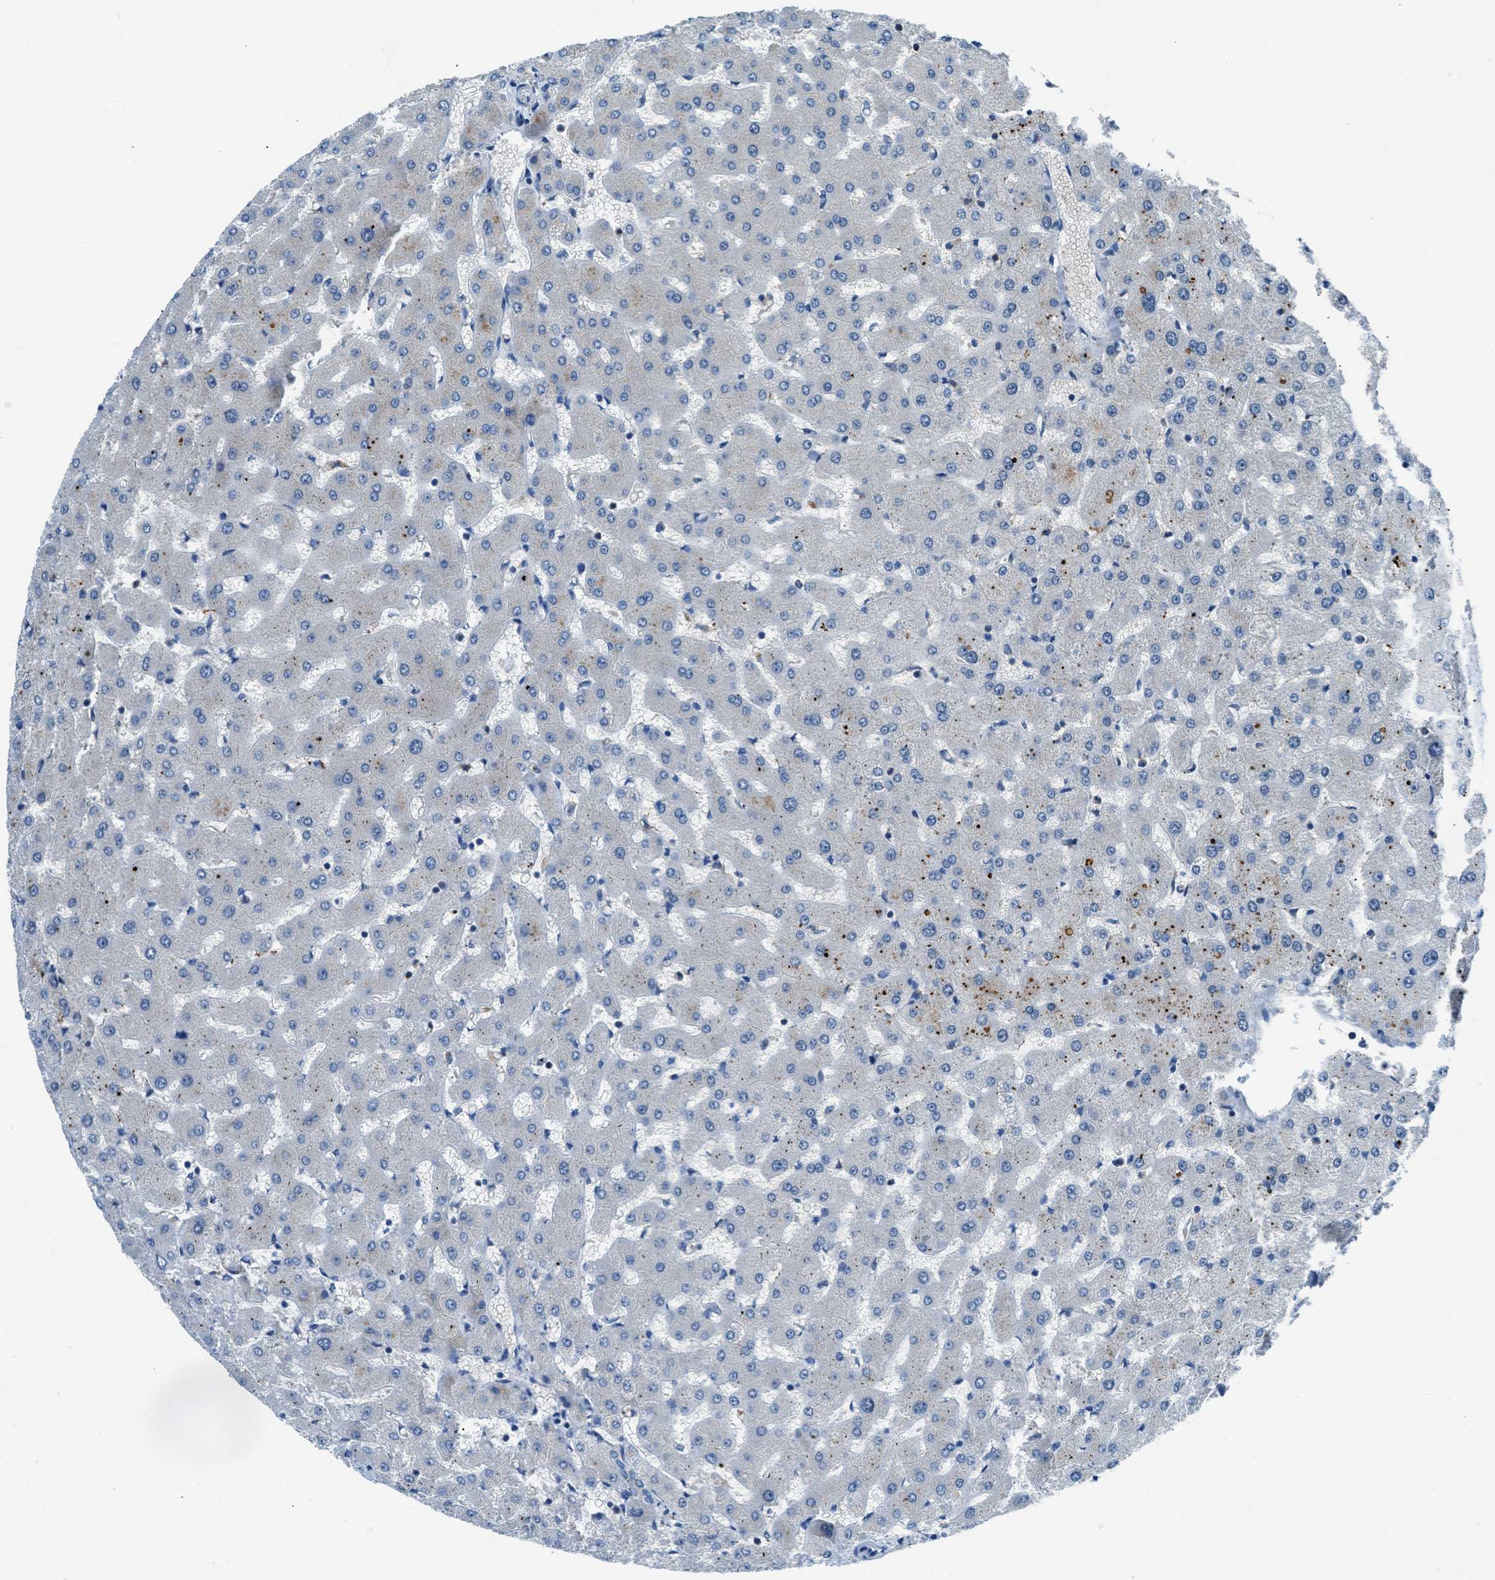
{"staining": {"intensity": "negative", "quantity": "none", "location": "none"}, "tissue": "liver", "cell_type": "Cholangiocytes", "image_type": "normal", "snomed": [{"axis": "morphology", "description": "Normal tissue, NOS"}, {"axis": "topography", "description": "Liver"}], "caption": "This micrograph is of unremarkable liver stained with IHC to label a protein in brown with the nuclei are counter-stained blue. There is no expression in cholangiocytes.", "gene": "SLC38A6", "patient": {"sex": "female", "age": 63}}